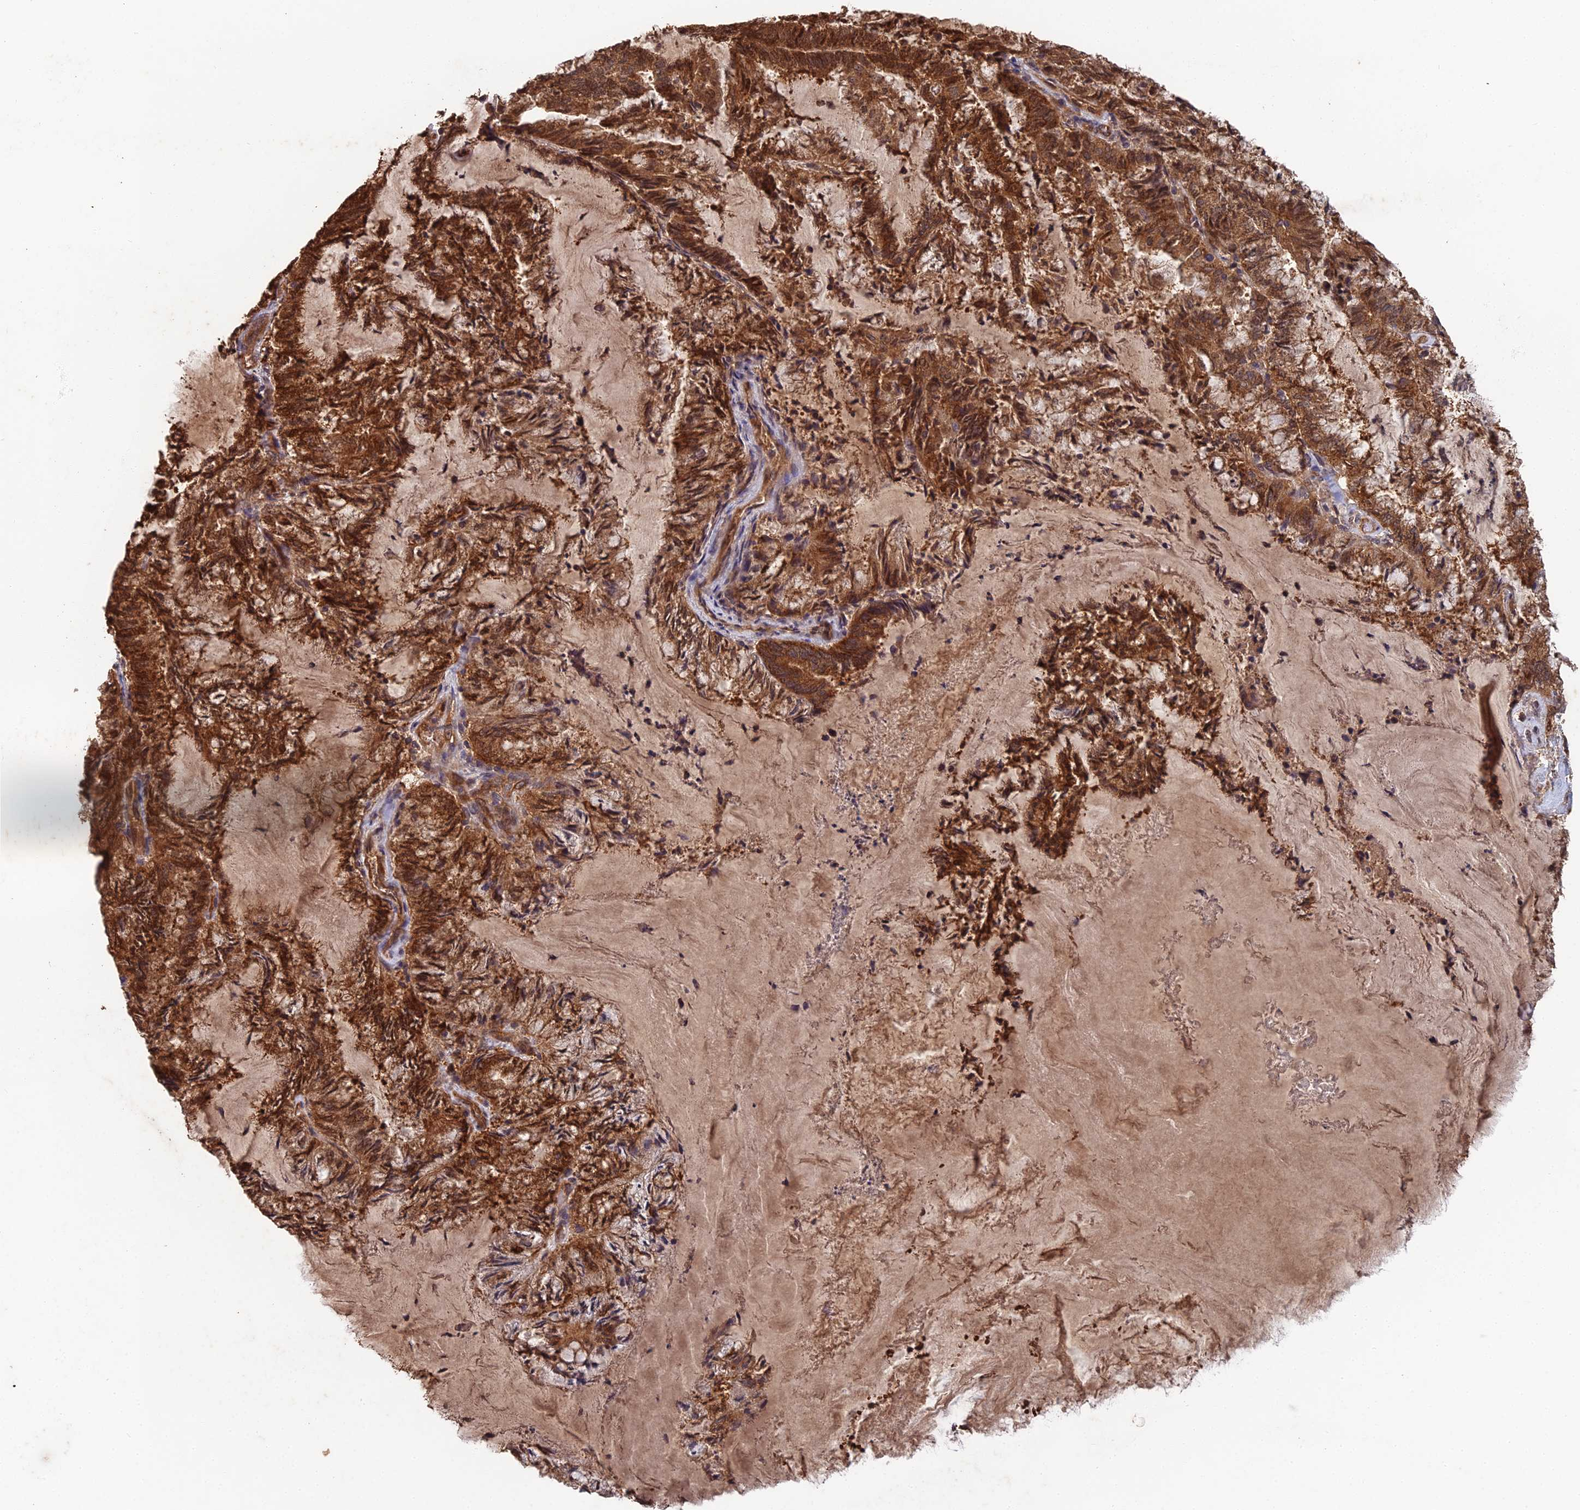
{"staining": {"intensity": "strong", "quantity": ">75%", "location": "cytoplasmic/membranous"}, "tissue": "endometrial cancer", "cell_type": "Tumor cells", "image_type": "cancer", "snomed": [{"axis": "morphology", "description": "Adenocarcinoma, NOS"}, {"axis": "topography", "description": "Endometrium"}], "caption": "Immunohistochemistry (DAB) staining of human endometrial cancer (adenocarcinoma) exhibits strong cytoplasmic/membranous protein expression in about >75% of tumor cells.", "gene": "RALGAPA2", "patient": {"sex": "female", "age": 80}}